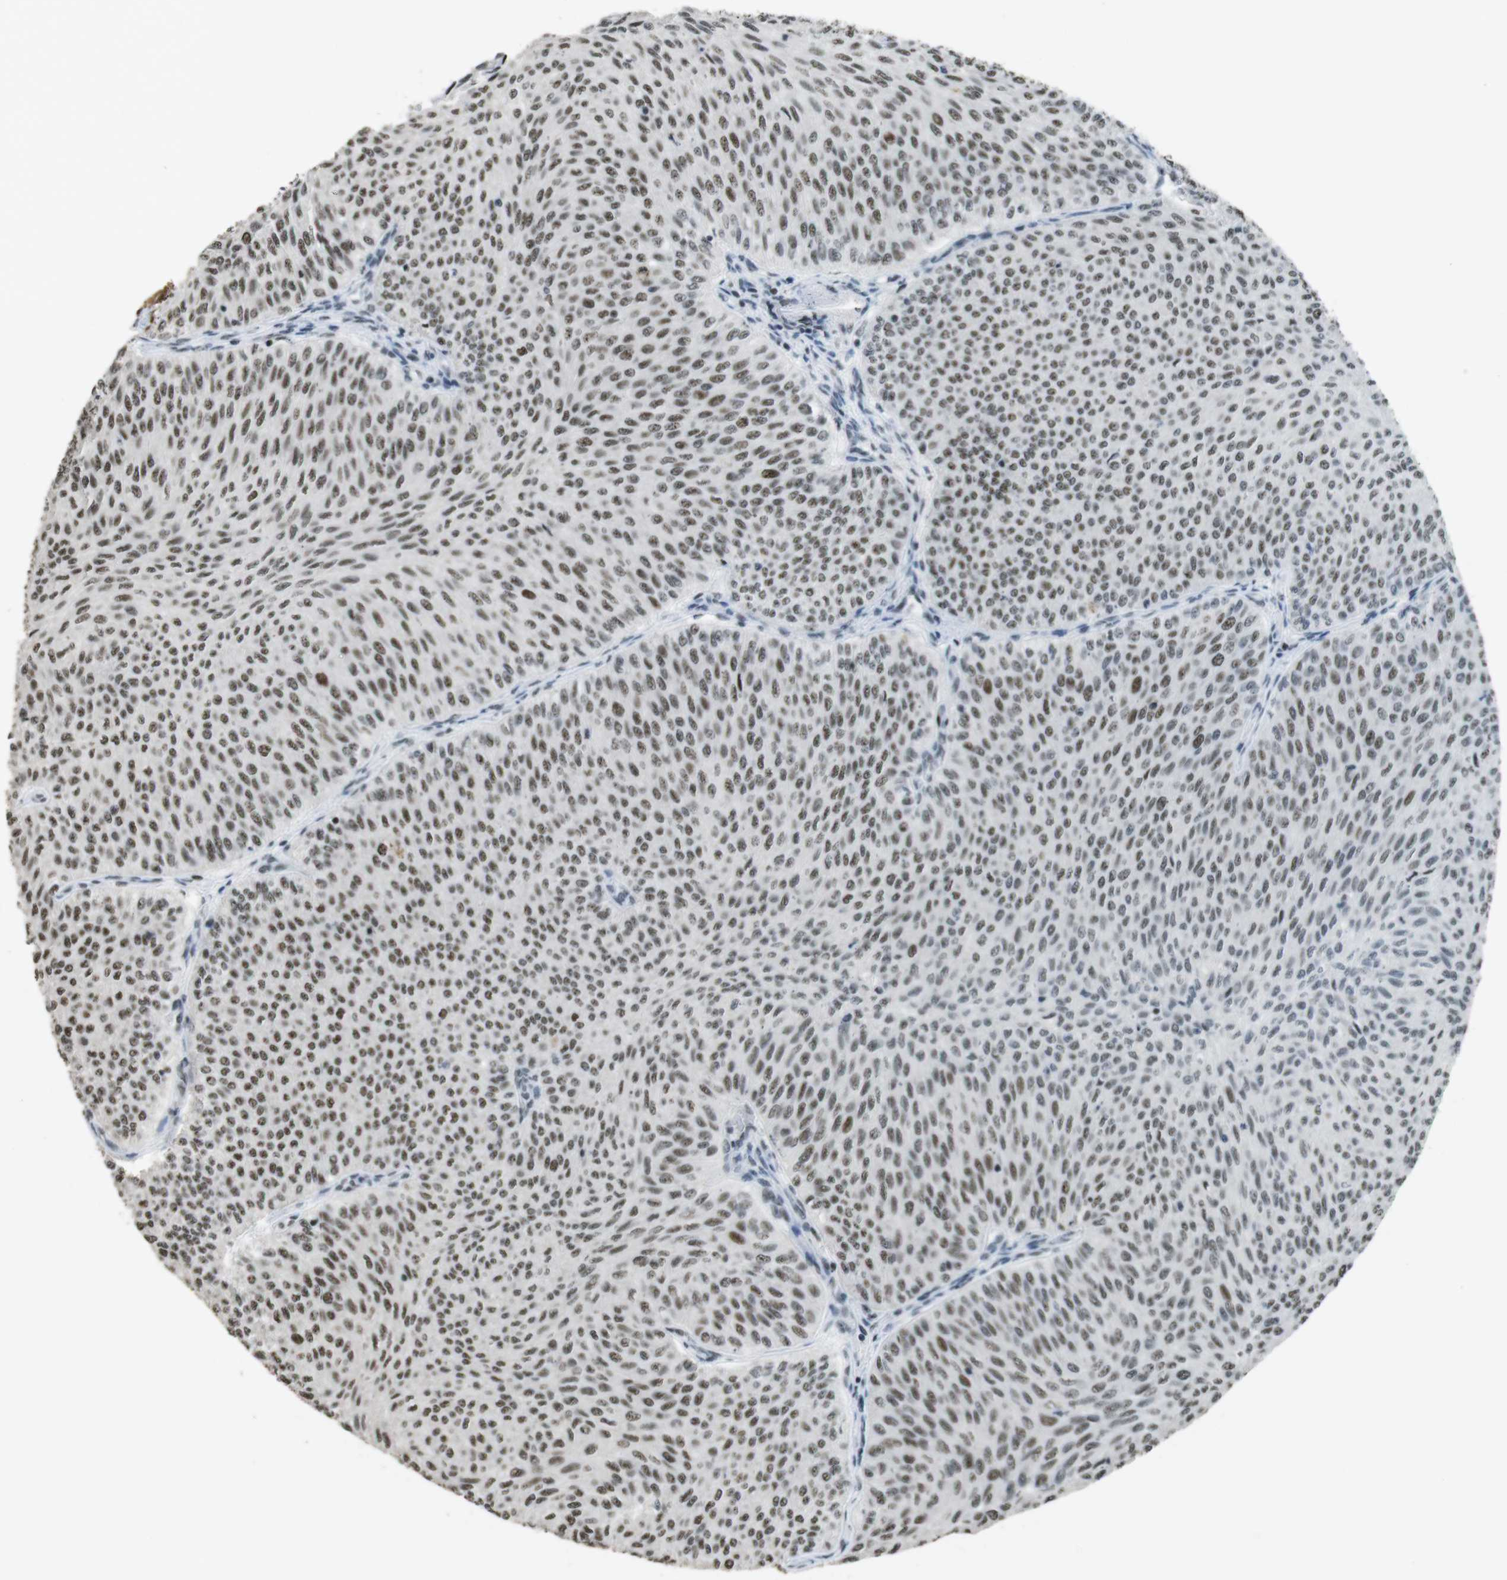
{"staining": {"intensity": "moderate", "quantity": ">75%", "location": "nuclear"}, "tissue": "urothelial cancer", "cell_type": "Tumor cells", "image_type": "cancer", "snomed": [{"axis": "morphology", "description": "Urothelial carcinoma, Low grade"}, {"axis": "topography", "description": "Urinary bladder"}], "caption": "Brown immunohistochemical staining in human urothelial cancer shows moderate nuclear positivity in approximately >75% of tumor cells.", "gene": "CSNK2B", "patient": {"sex": "male", "age": 78}}